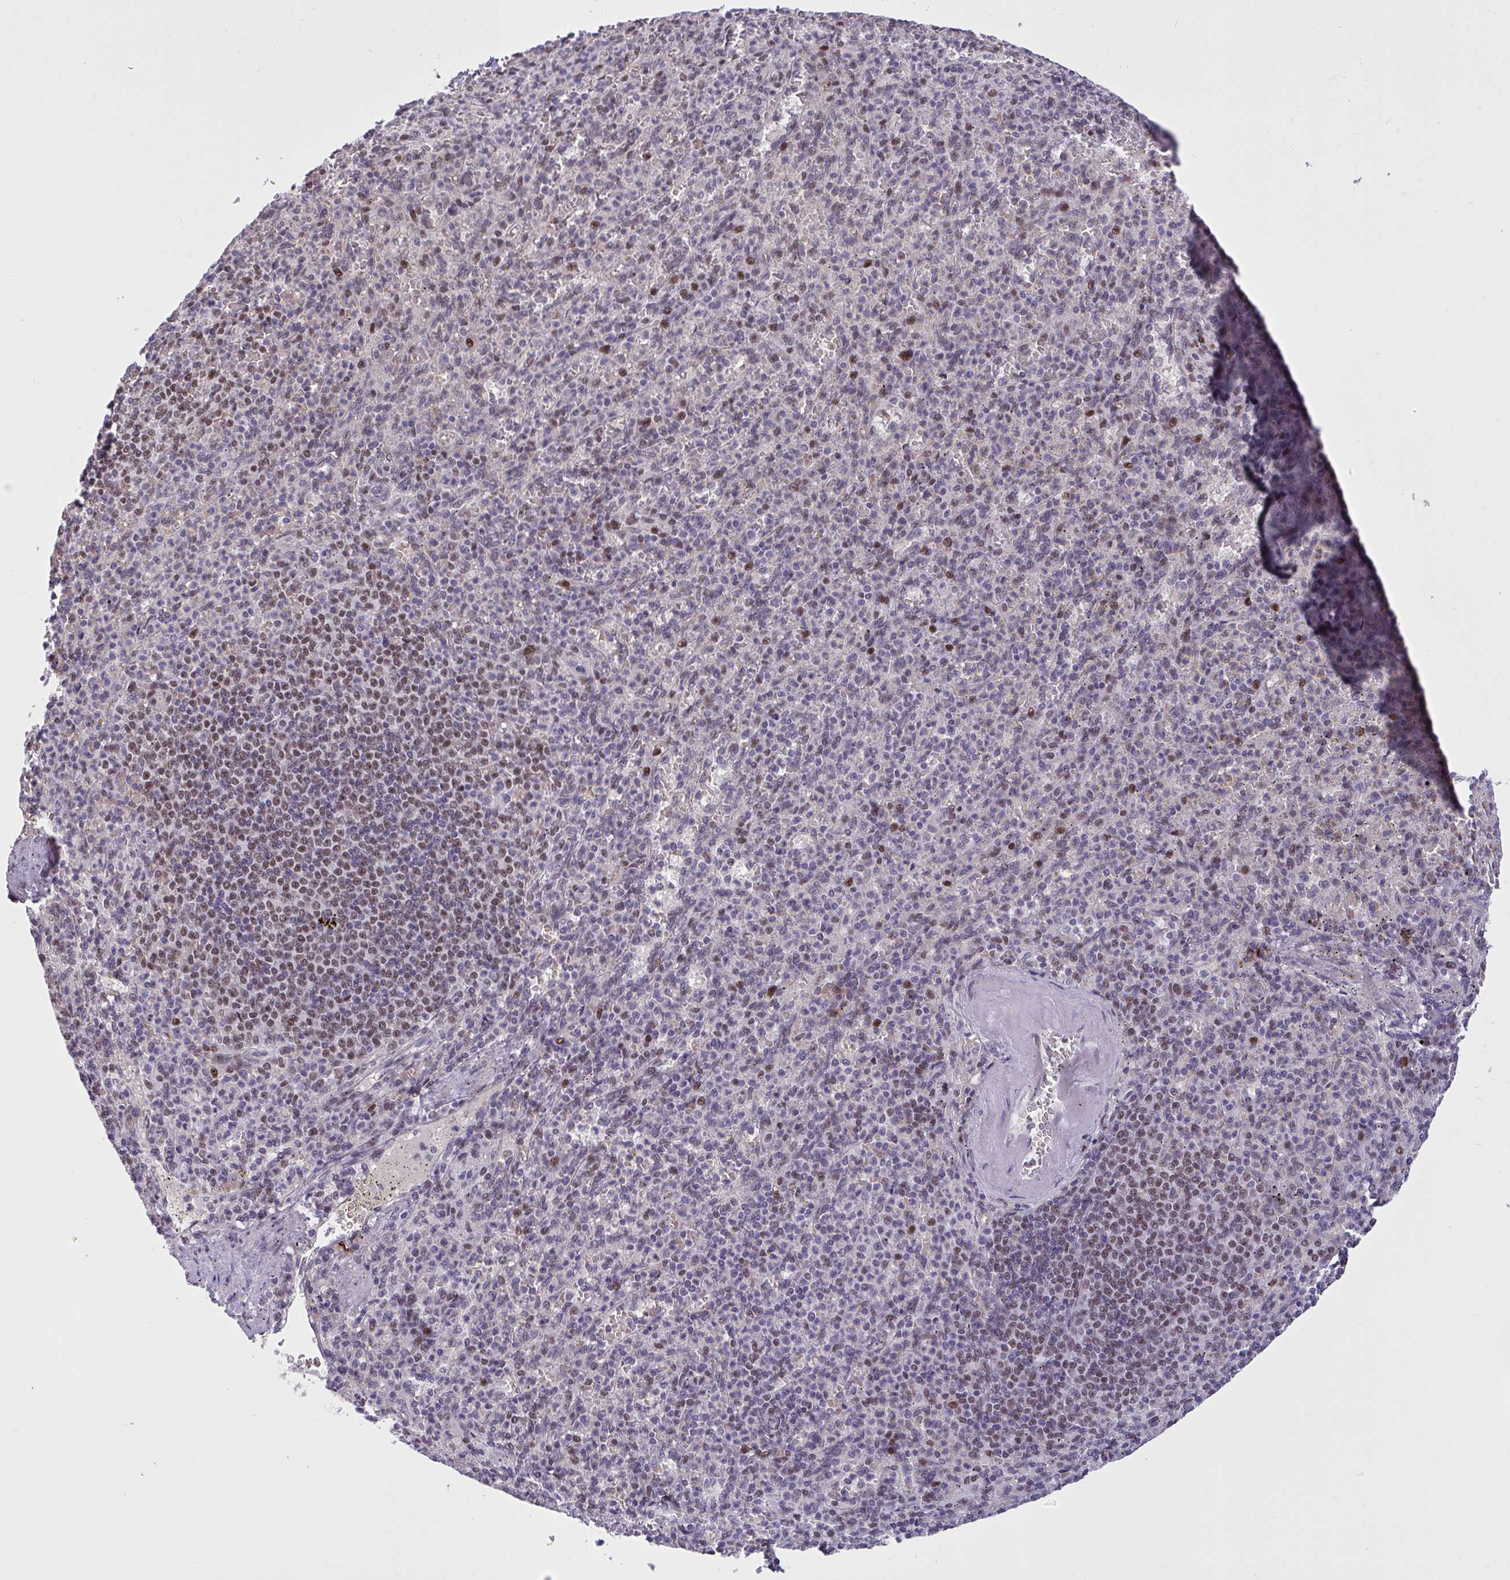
{"staining": {"intensity": "moderate", "quantity": "<25%", "location": "nuclear"}, "tissue": "spleen", "cell_type": "Cells in red pulp", "image_type": "normal", "snomed": [{"axis": "morphology", "description": "Normal tissue, NOS"}, {"axis": "topography", "description": "Spleen"}], "caption": "Approximately <25% of cells in red pulp in normal human spleen exhibit moderate nuclear protein expression as visualized by brown immunohistochemical staining.", "gene": "ZNF414", "patient": {"sex": "female", "age": 74}}